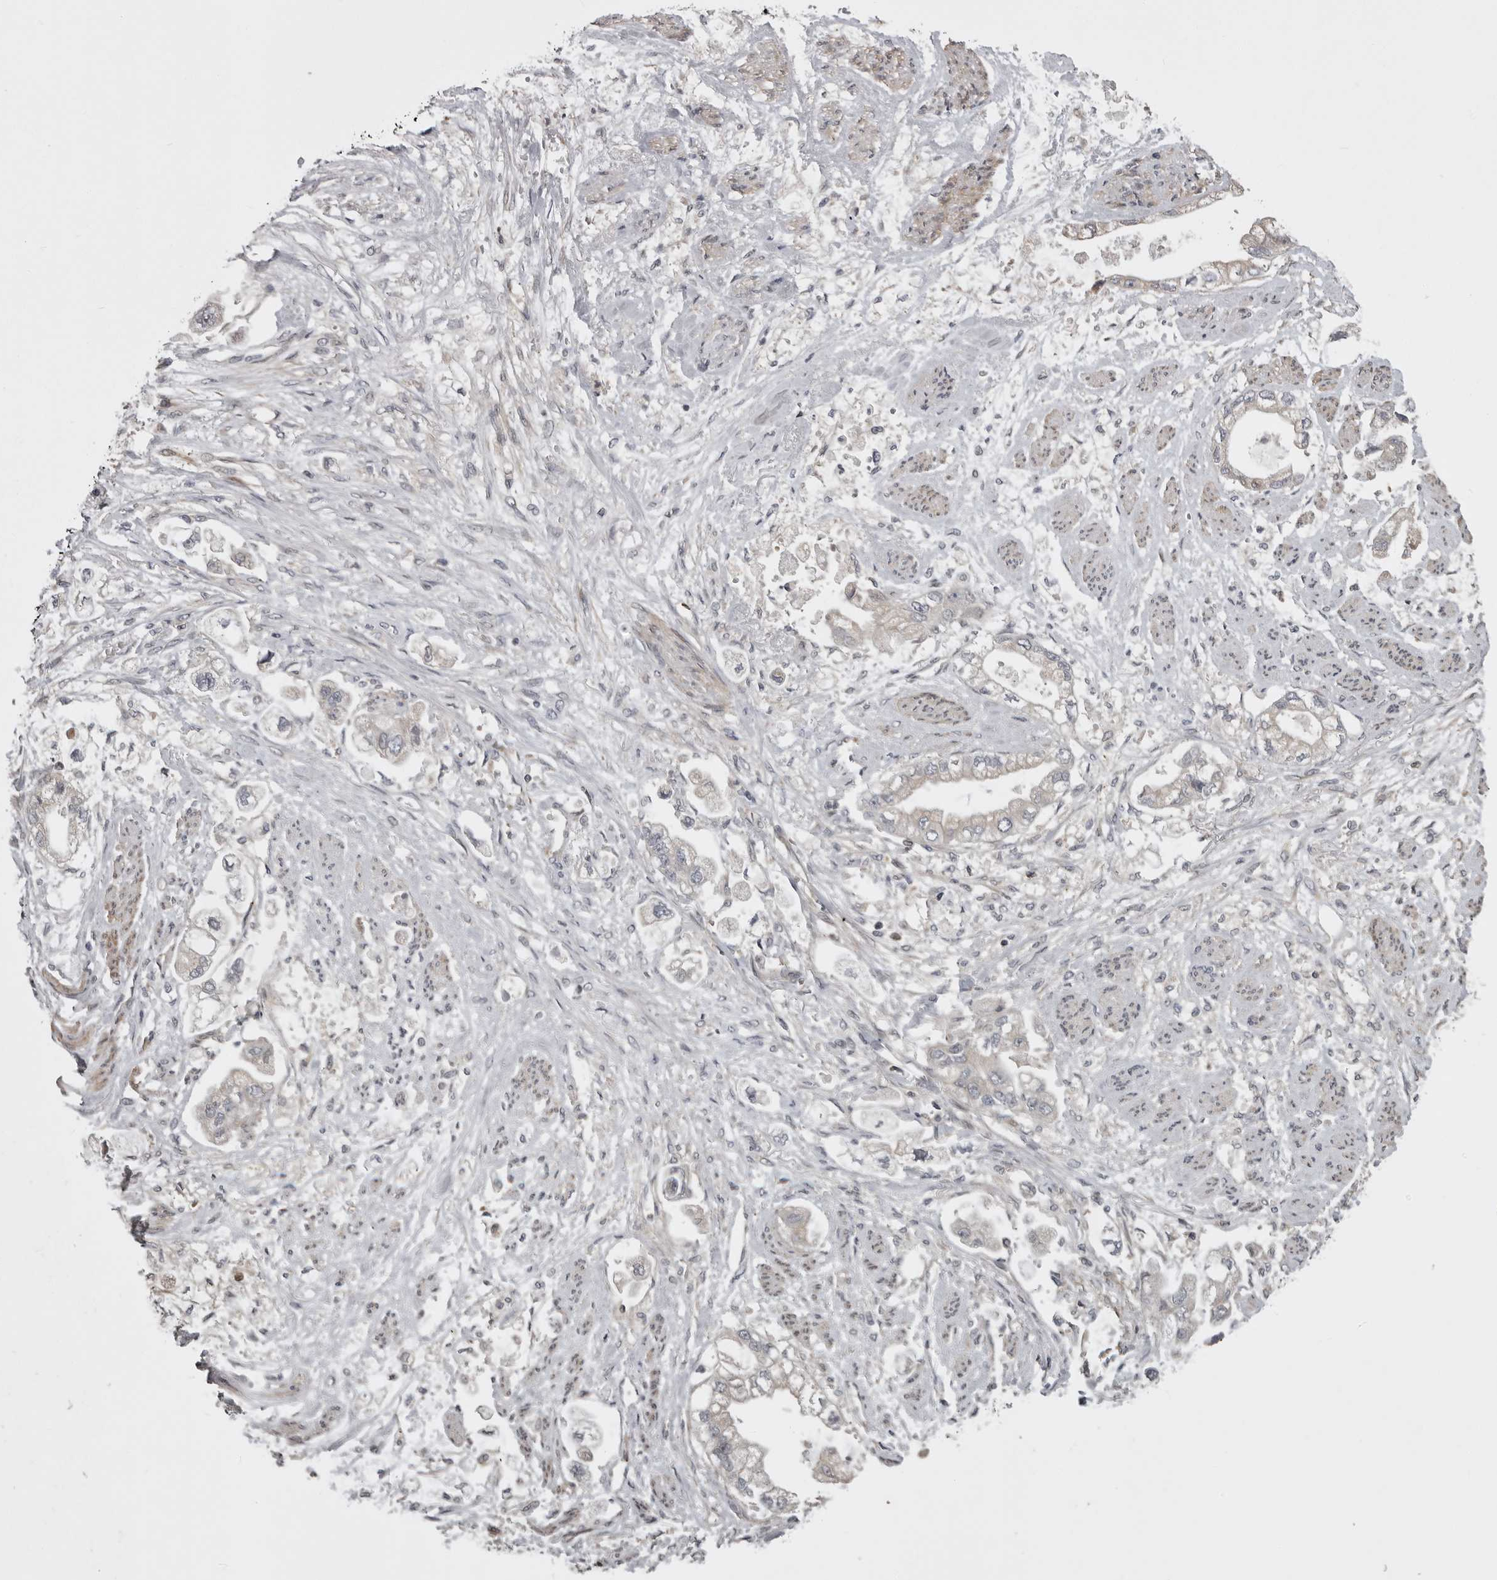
{"staining": {"intensity": "negative", "quantity": "none", "location": "none"}, "tissue": "stomach cancer", "cell_type": "Tumor cells", "image_type": "cancer", "snomed": [{"axis": "morphology", "description": "Adenocarcinoma, NOS"}, {"axis": "topography", "description": "Stomach"}], "caption": "Tumor cells show no significant positivity in adenocarcinoma (stomach).", "gene": "ZNRF1", "patient": {"sex": "male", "age": 62}}